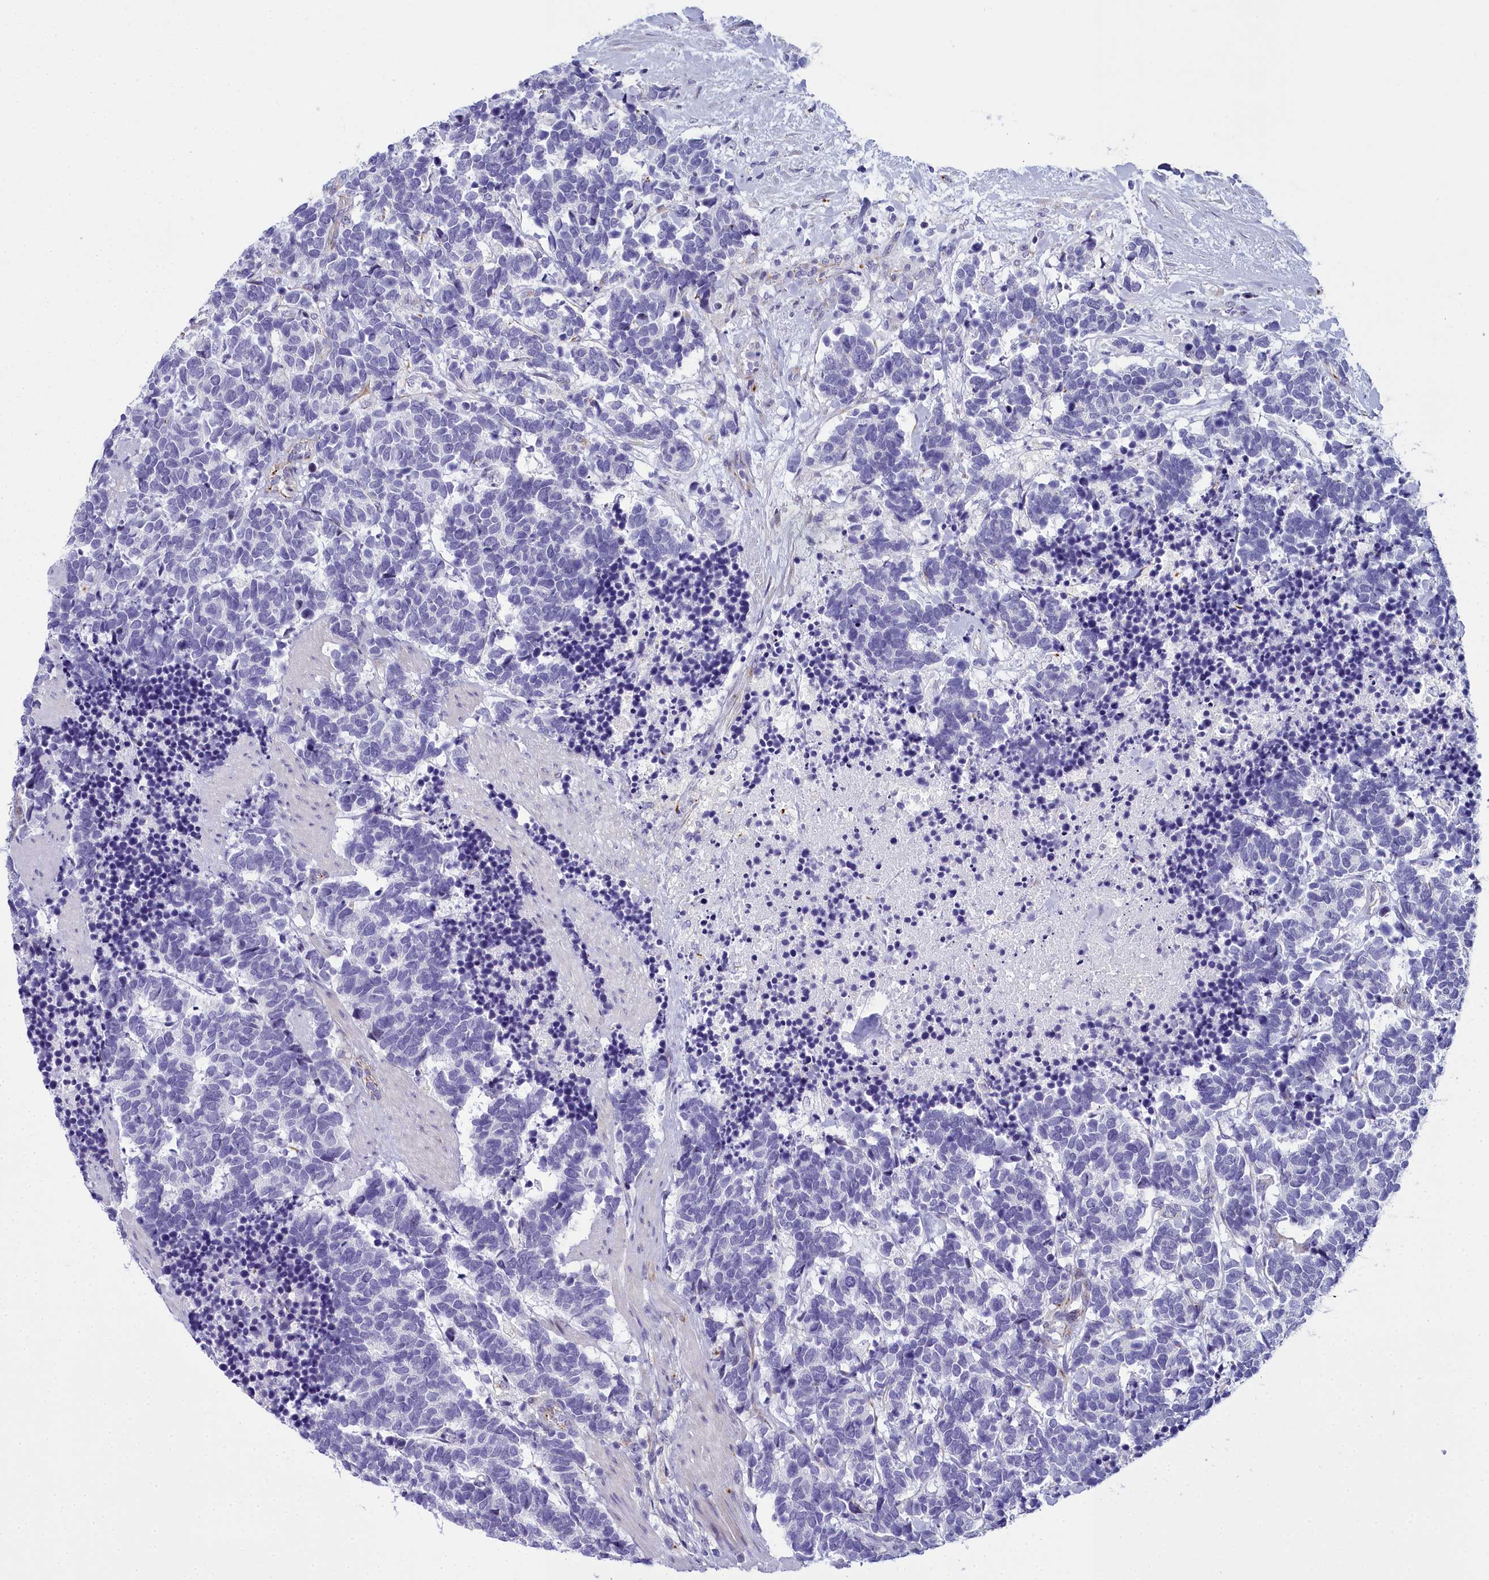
{"staining": {"intensity": "negative", "quantity": "none", "location": "none"}, "tissue": "carcinoid", "cell_type": "Tumor cells", "image_type": "cancer", "snomed": [{"axis": "morphology", "description": "Carcinoma, NOS"}, {"axis": "morphology", "description": "Carcinoid, malignant, NOS"}, {"axis": "topography", "description": "Prostate"}], "caption": "Immunohistochemistry (IHC) histopathology image of human carcinoma stained for a protein (brown), which shows no staining in tumor cells.", "gene": "TIMM22", "patient": {"sex": "male", "age": 57}}